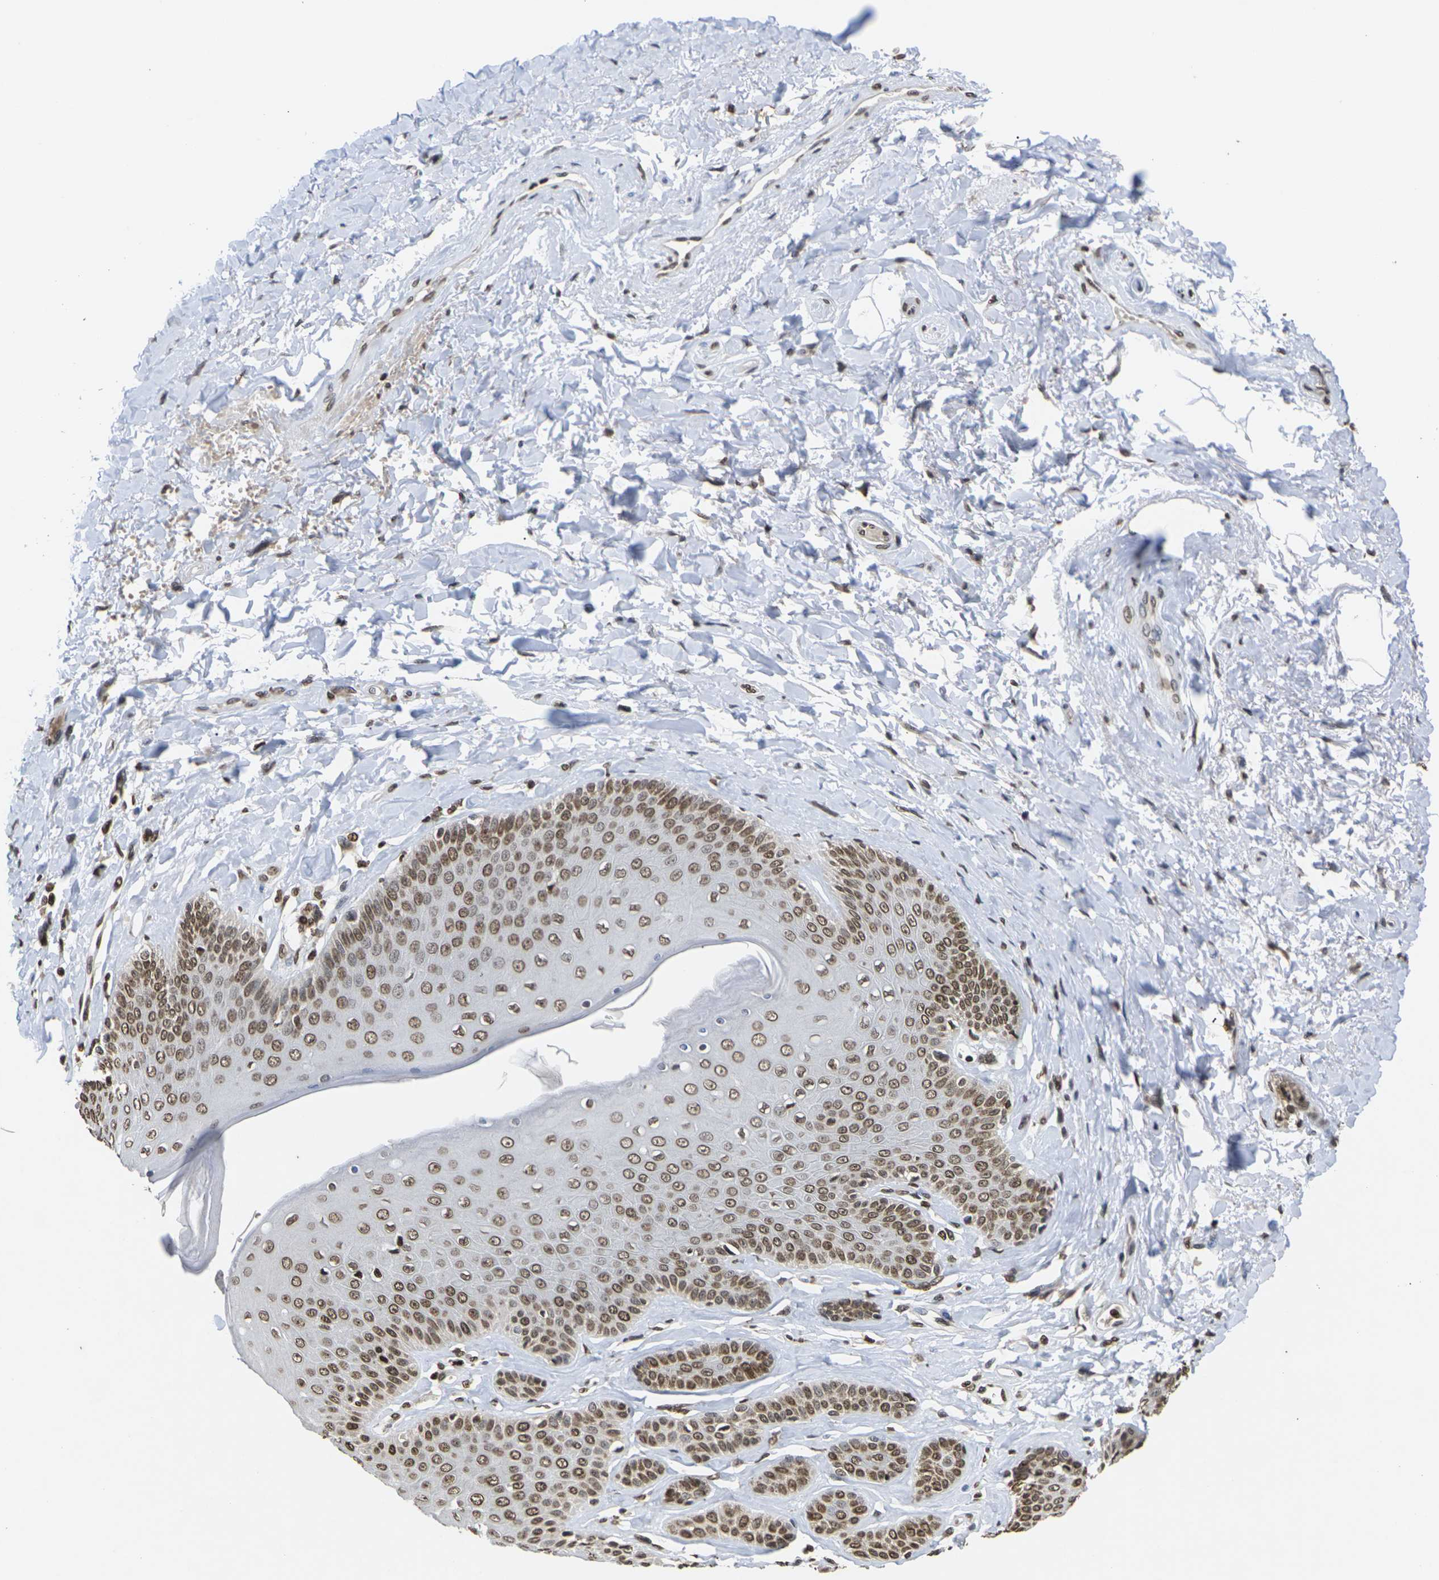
{"staining": {"intensity": "moderate", "quantity": ">75%", "location": "nuclear"}, "tissue": "skin", "cell_type": "Epidermal cells", "image_type": "normal", "snomed": [{"axis": "morphology", "description": "Normal tissue, NOS"}, {"axis": "topography", "description": "Anal"}], "caption": "High-power microscopy captured an immunohistochemistry micrograph of normal skin, revealing moderate nuclear positivity in approximately >75% of epidermal cells.", "gene": "ETV5", "patient": {"sex": "male", "age": 69}}